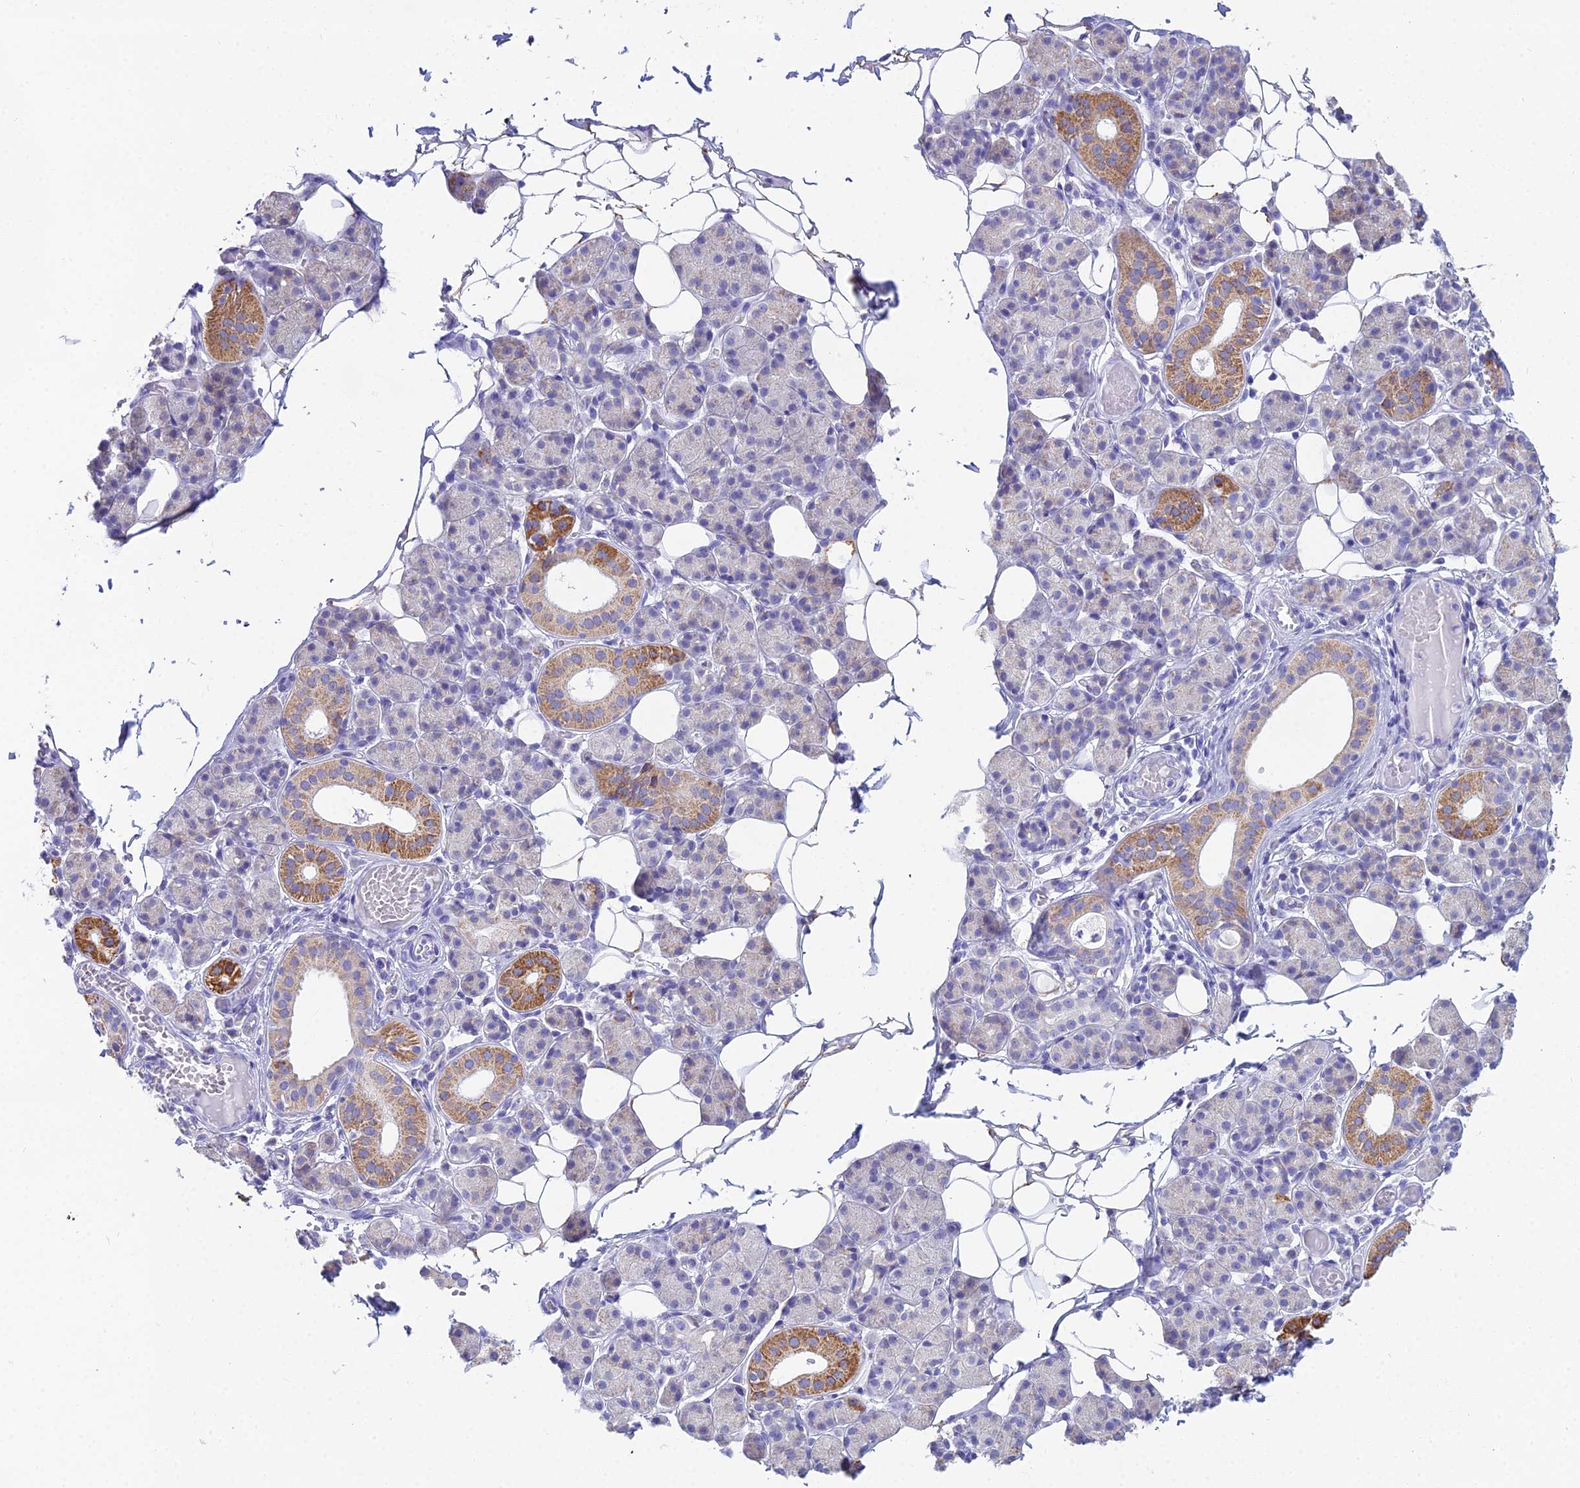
{"staining": {"intensity": "moderate", "quantity": "<25%", "location": "cytoplasmic/membranous"}, "tissue": "salivary gland", "cell_type": "Glandular cells", "image_type": "normal", "snomed": [{"axis": "morphology", "description": "Normal tissue, NOS"}, {"axis": "topography", "description": "Salivary gland"}], "caption": "Immunohistochemistry (IHC) (DAB (3,3'-diaminobenzidine)) staining of unremarkable salivary gland reveals moderate cytoplasmic/membranous protein positivity in about <25% of glandular cells.", "gene": "CGB1", "patient": {"sex": "female", "age": 33}}